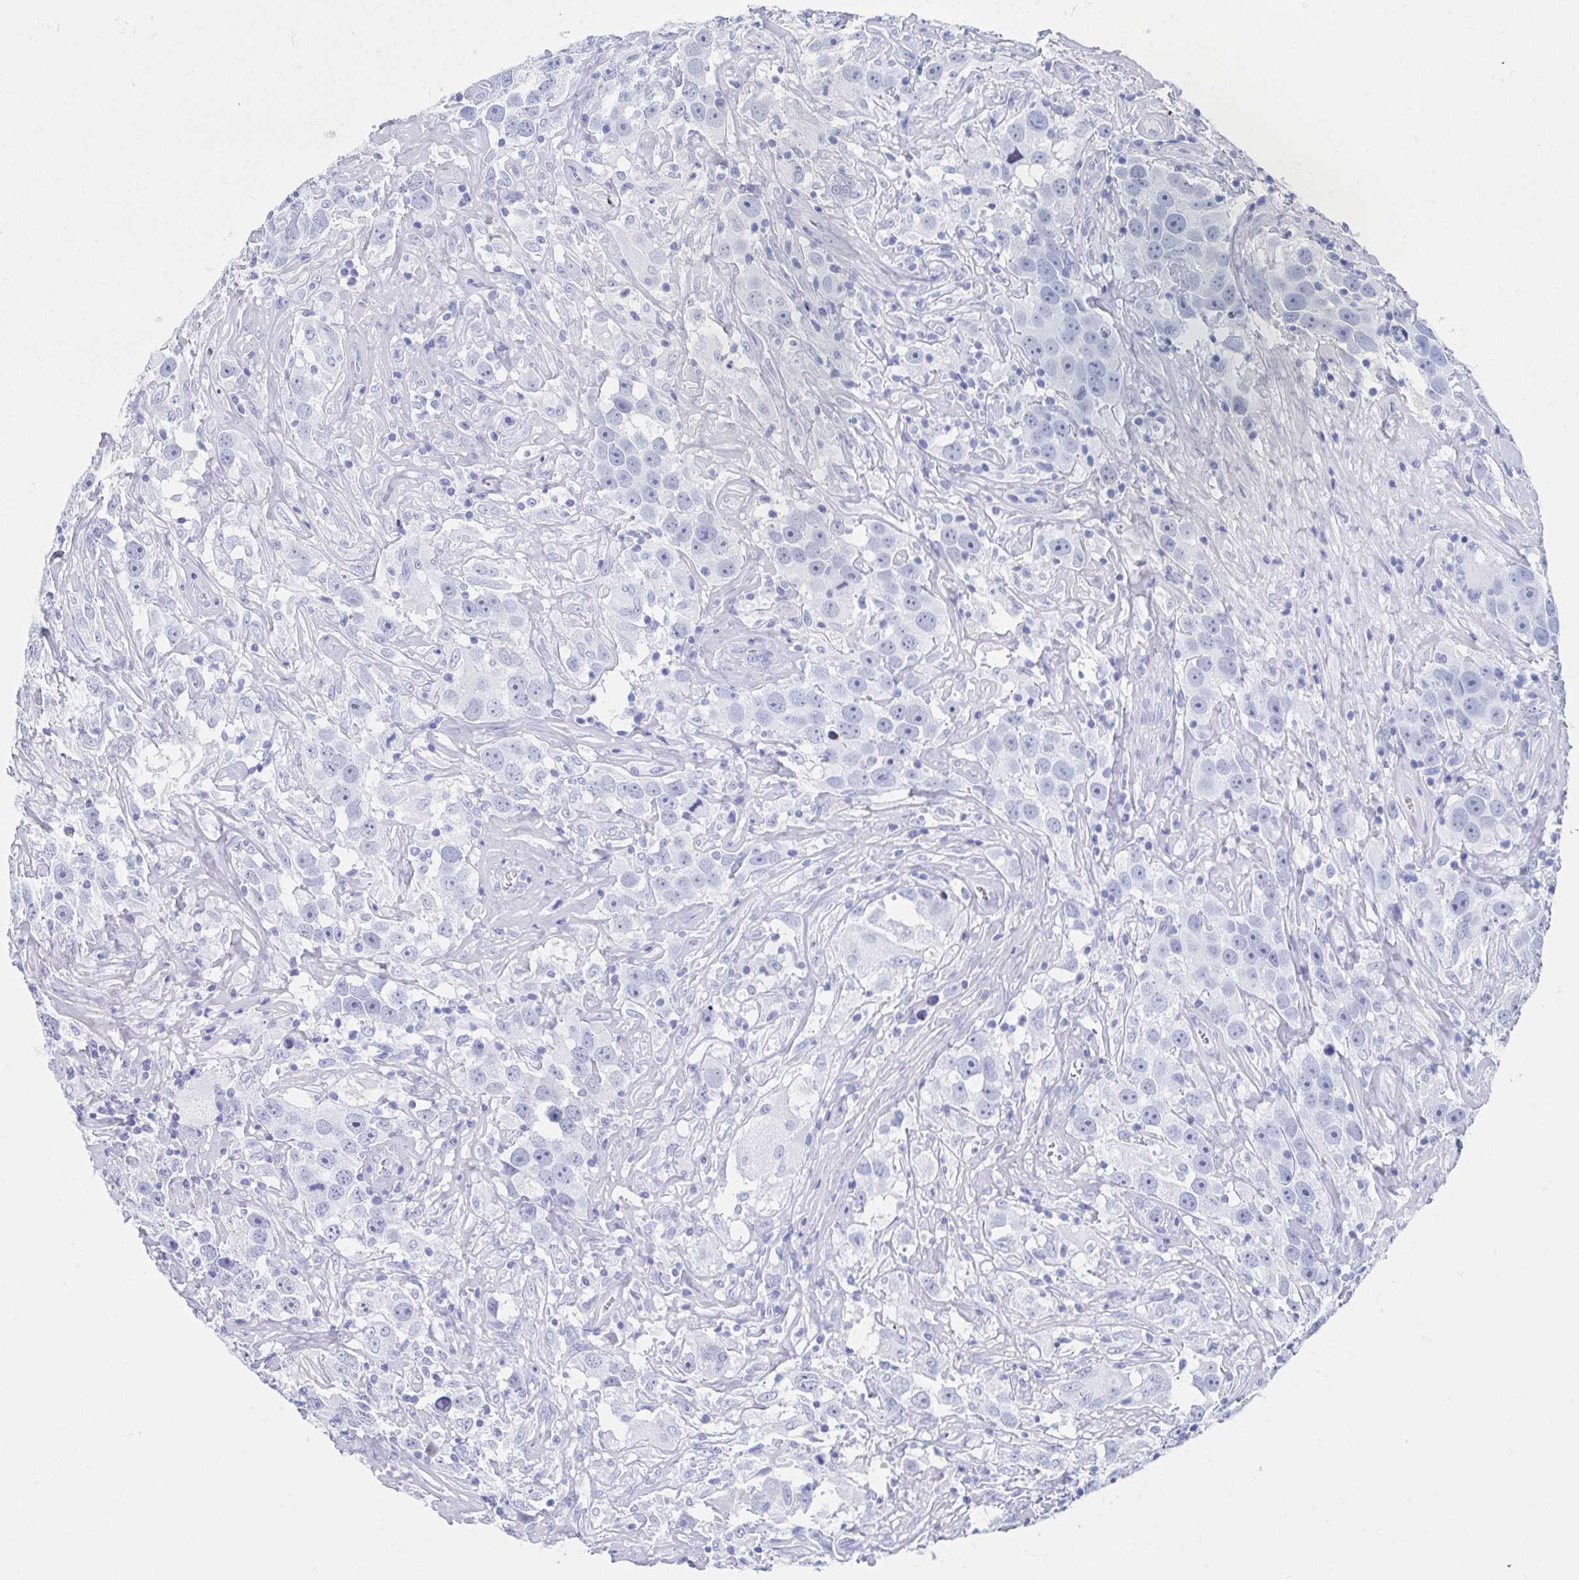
{"staining": {"intensity": "negative", "quantity": "none", "location": "none"}, "tissue": "testis cancer", "cell_type": "Tumor cells", "image_type": "cancer", "snomed": [{"axis": "morphology", "description": "Seminoma, NOS"}, {"axis": "topography", "description": "Testis"}], "caption": "High power microscopy image of an immunohistochemistry (IHC) micrograph of testis seminoma, revealing no significant staining in tumor cells.", "gene": "HDGFL1", "patient": {"sex": "male", "age": 49}}